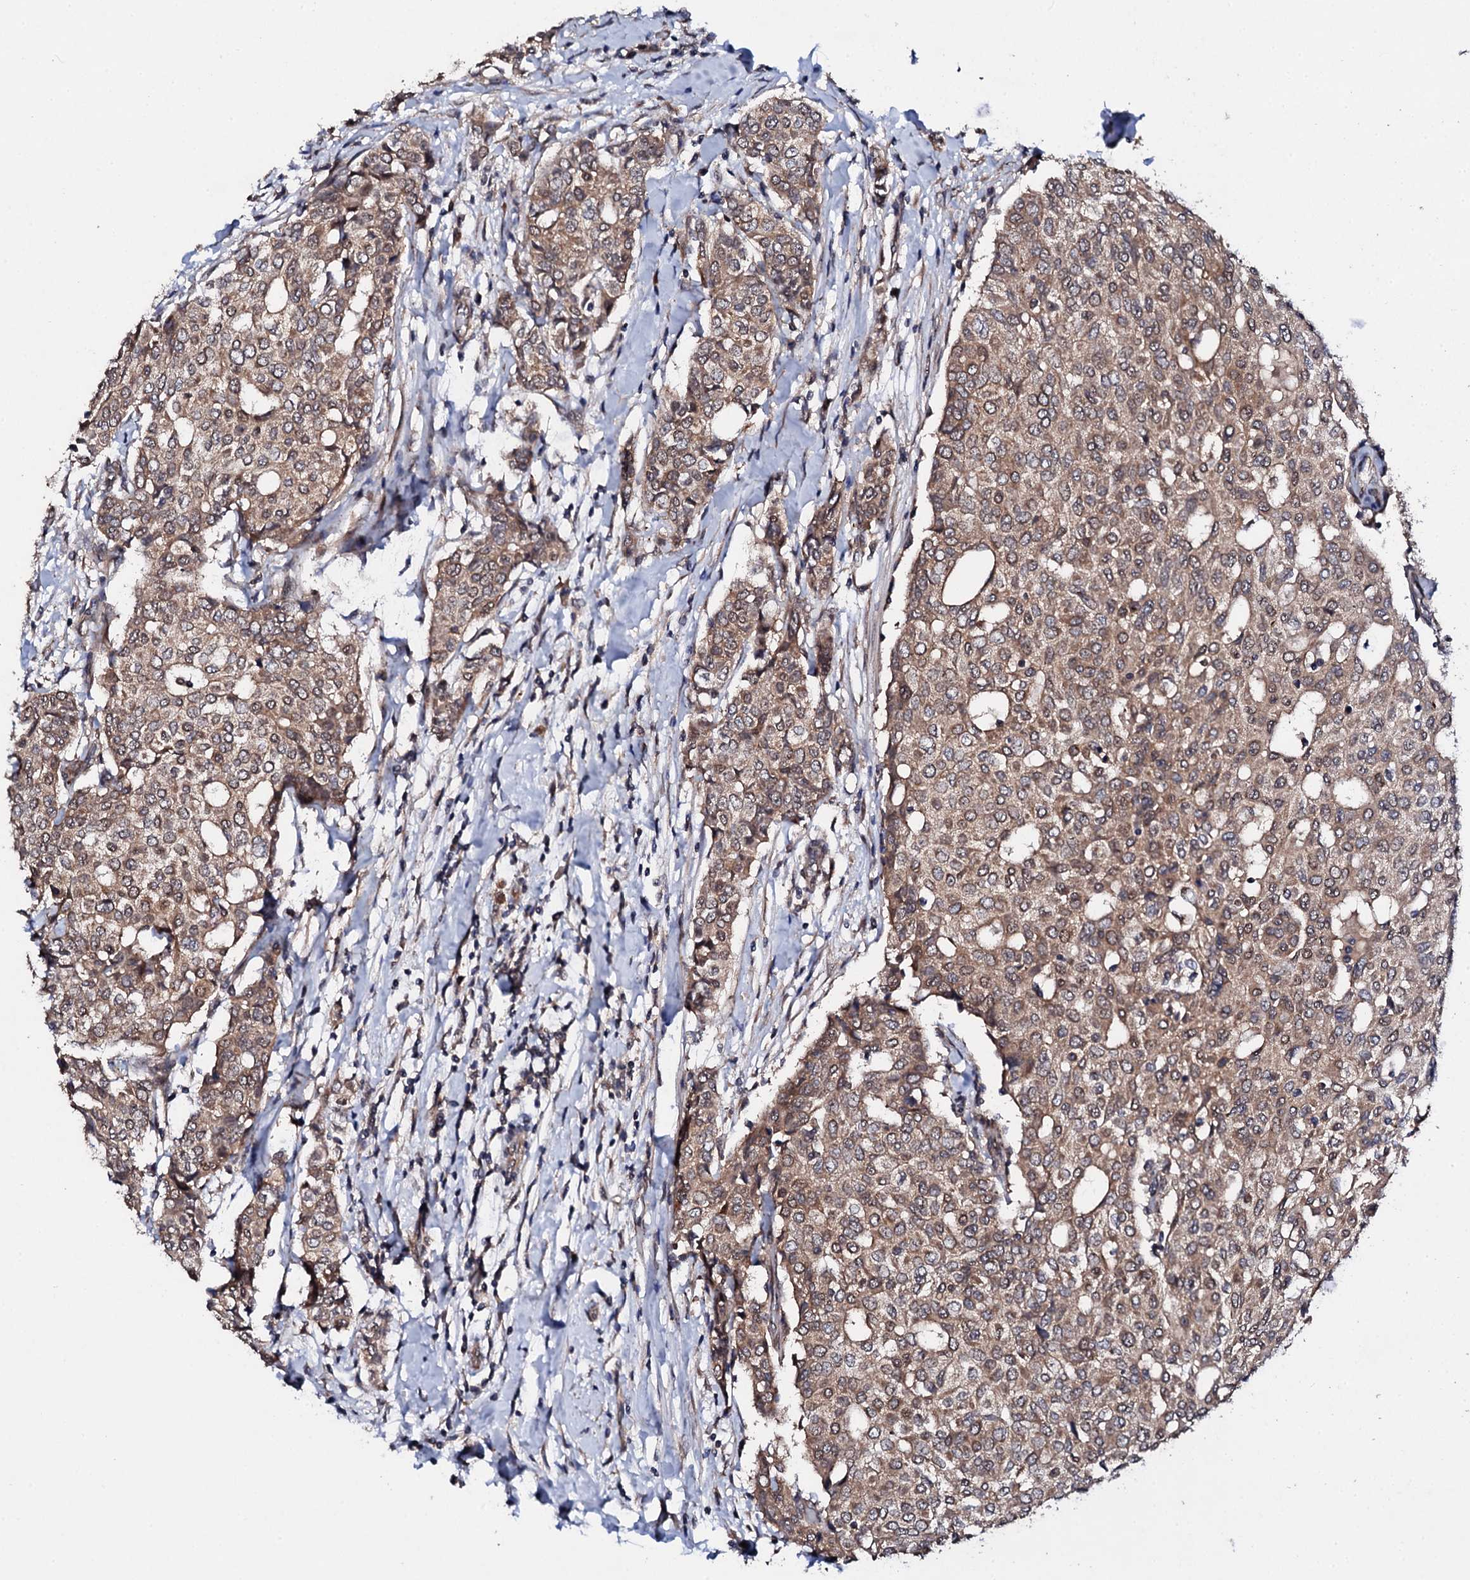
{"staining": {"intensity": "moderate", "quantity": ">75%", "location": "cytoplasmic/membranous"}, "tissue": "breast cancer", "cell_type": "Tumor cells", "image_type": "cancer", "snomed": [{"axis": "morphology", "description": "Lobular carcinoma"}, {"axis": "topography", "description": "Breast"}], "caption": "A micrograph showing moderate cytoplasmic/membranous staining in approximately >75% of tumor cells in breast cancer (lobular carcinoma), as visualized by brown immunohistochemical staining.", "gene": "IP6K1", "patient": {"sex": "female", "age": 51}}